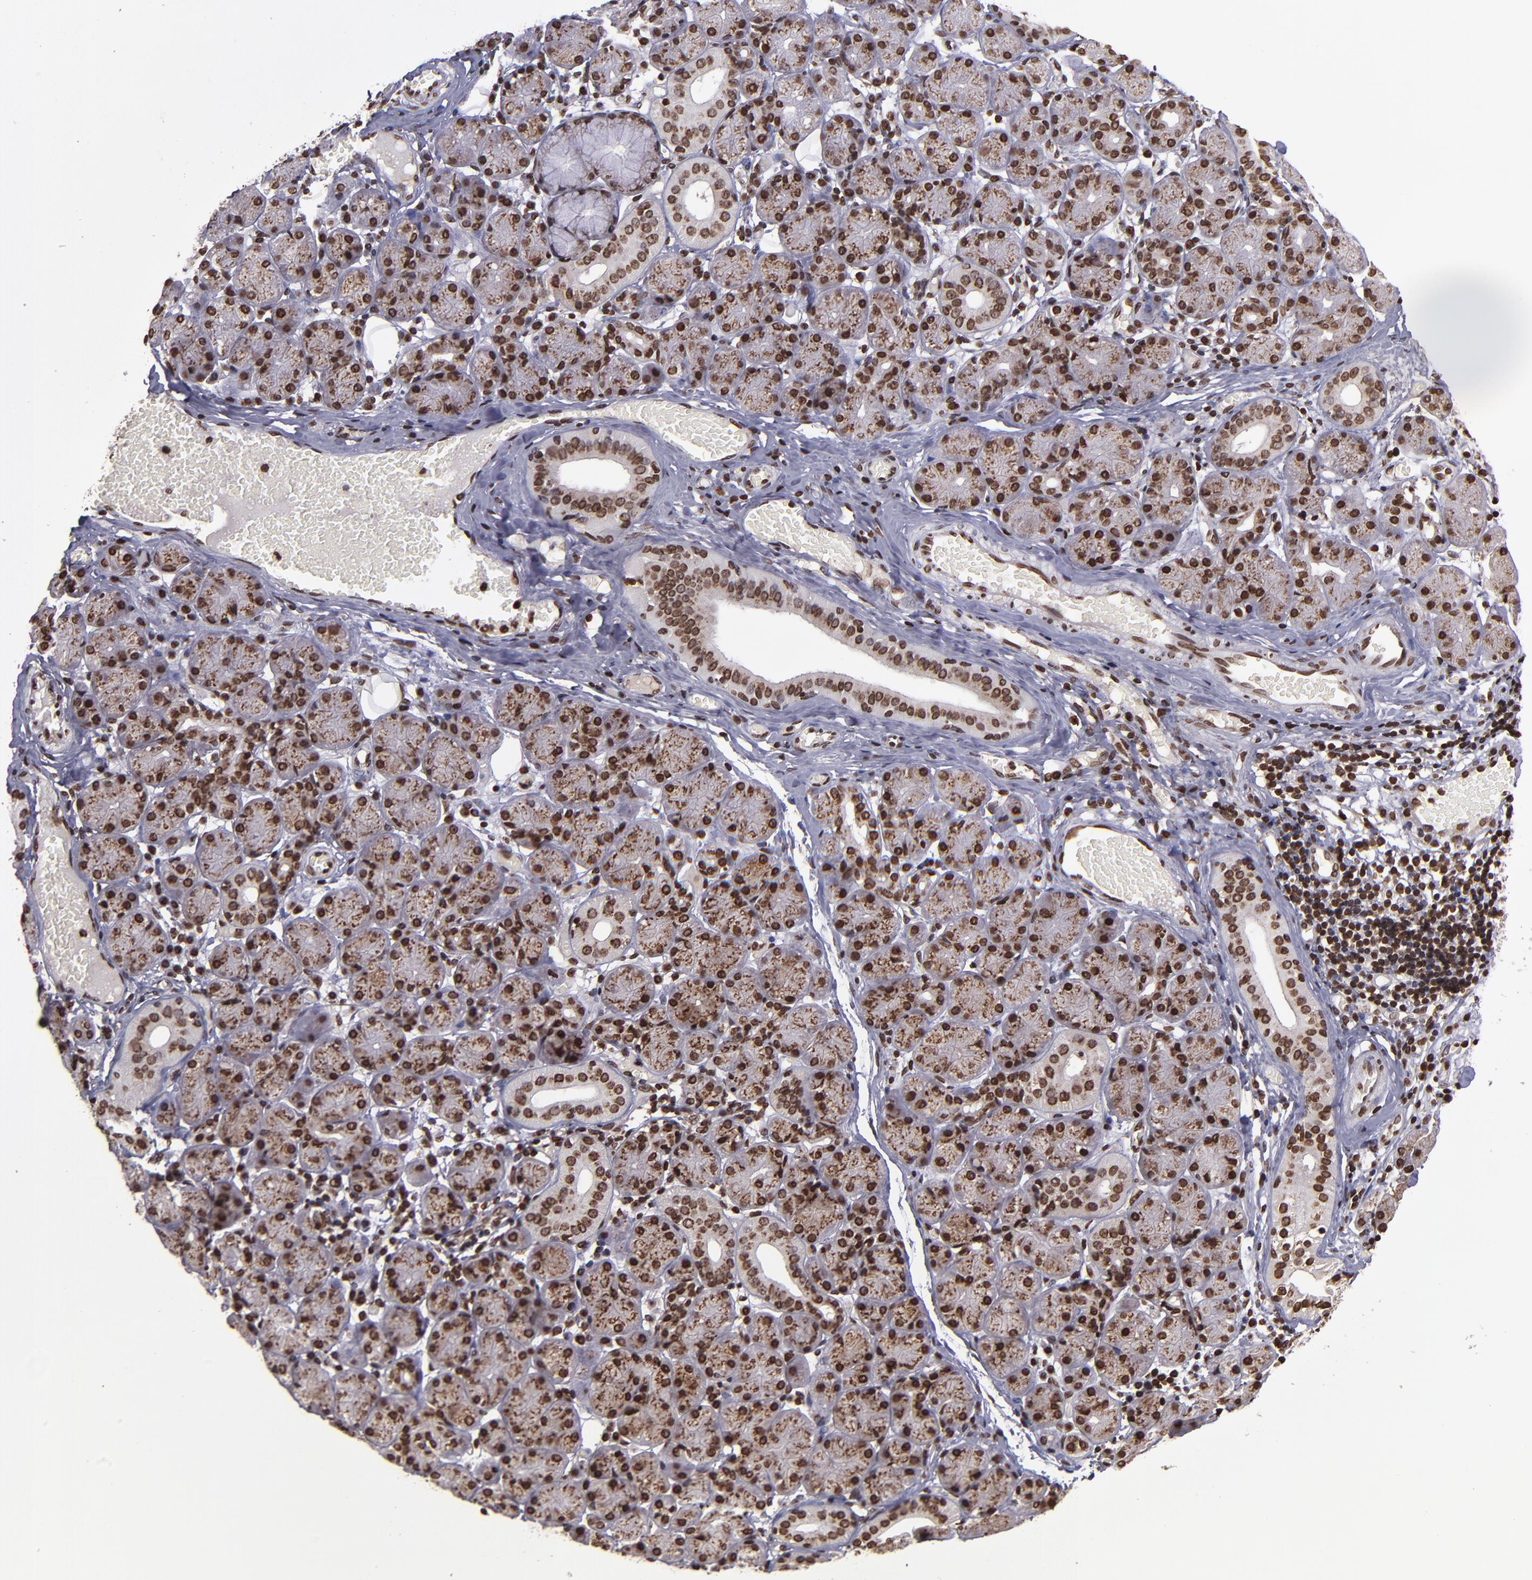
{"staining": {"intensity": "moderate", "quantity": ">75%", "location": "cytoplasmic/membranous,nuclear"}, "tissue": "salivary gland", "cell_type": "Glandular cells", "image_type": "normal", "snomed": [{"axis": "morphology", "description": "Normal tissue, NOS"}, {"axis": "topography", "description": "Salivary gland"}], "caption": "Approximately >75% of glandular cells in normal human salivary gland show moderate cytoplasmic/membranous,nuclear protein positivity as visualized by brown immunohistochemical staining.", "gene": "CSDC2", "patient": {"sex": "female", "age": 24}}